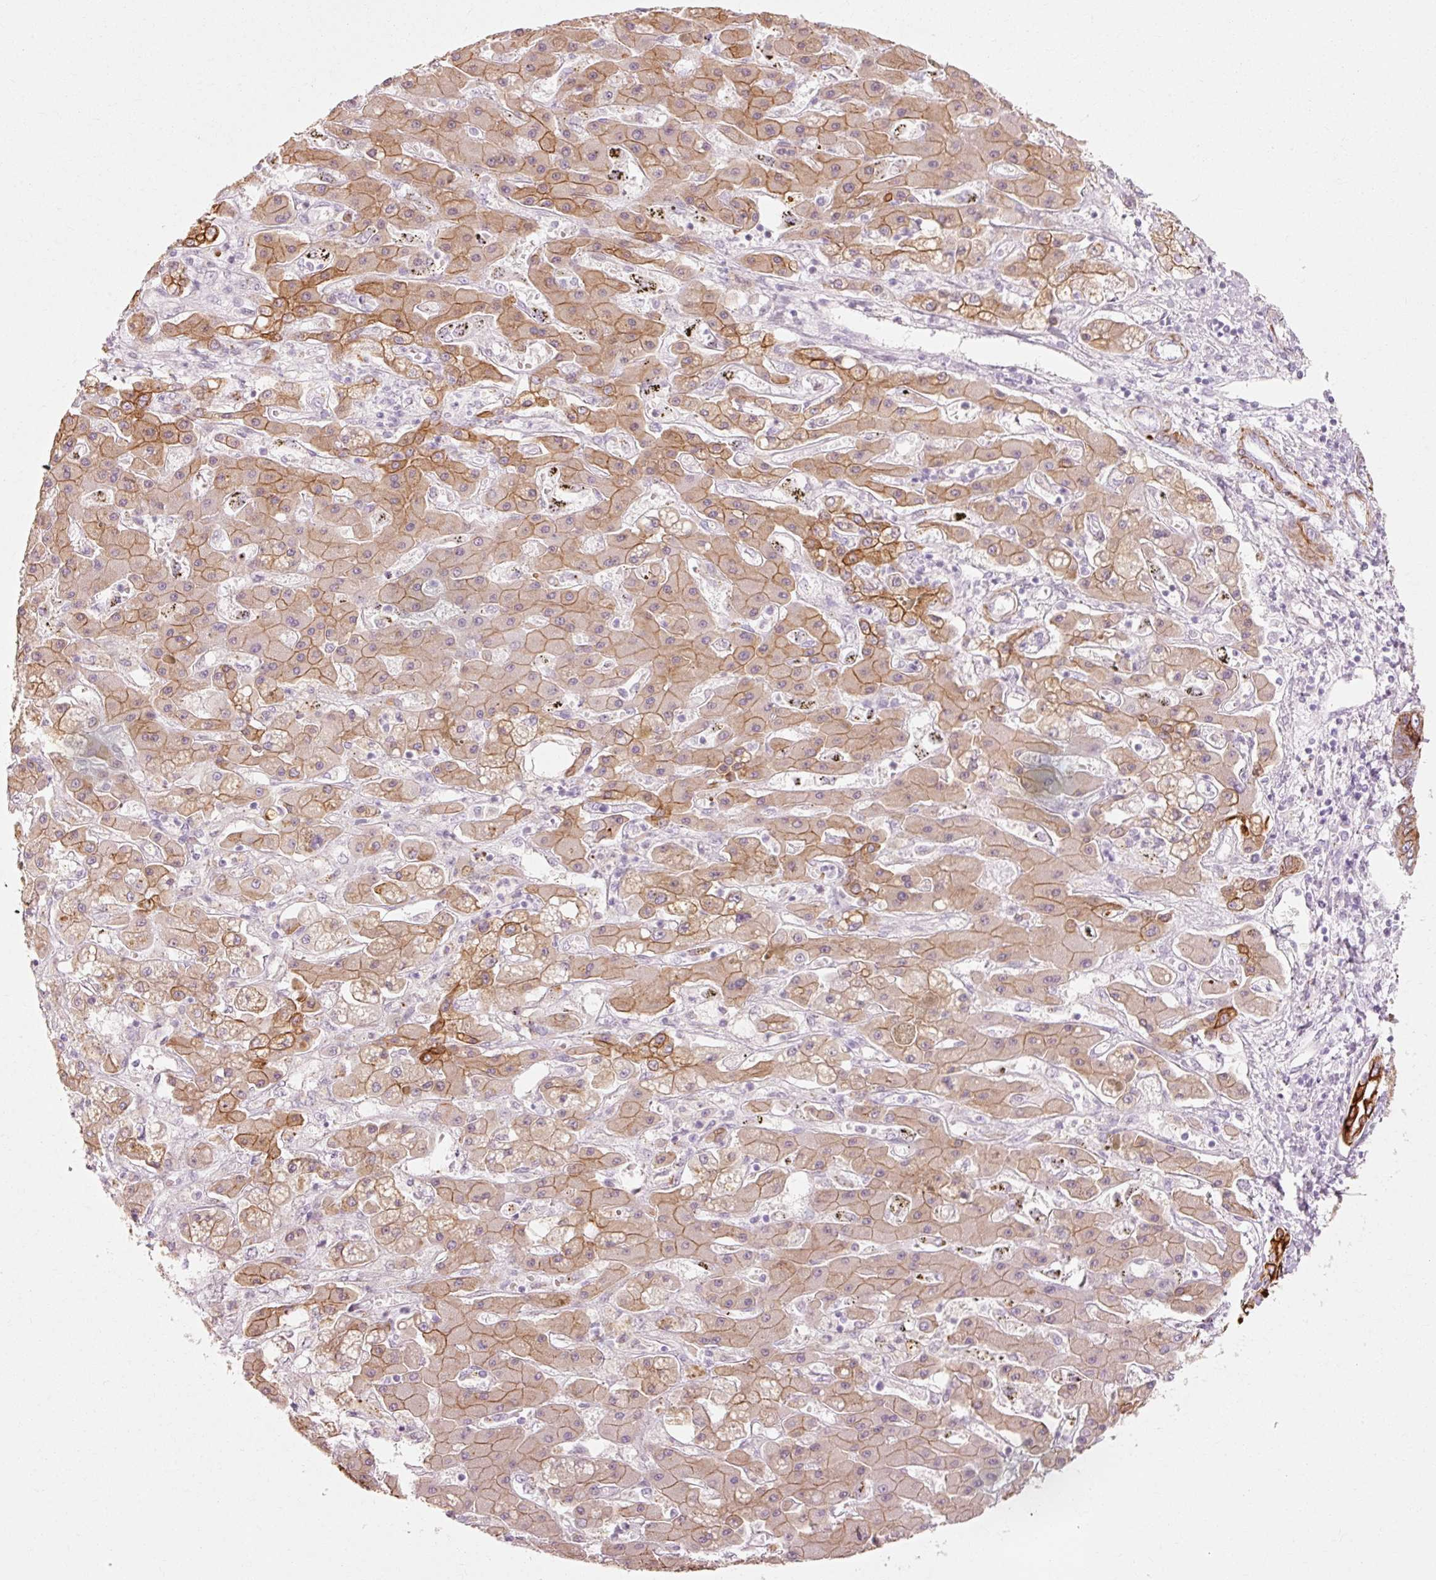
{"staining": {"intensity": "moderate", "quantity": ">75%", "location": "cytoplasmic/membranous"}, "tissue": "liver cancer", "cell_type": "Tumor cells", "image_type": "cancer", "snomed": [{"axis": "morphology", "description": "Cholangiocarcinoma"}, {"axis": "topography", "description": "Liver"}], "caption": "The photomicrograph reveals immunohistochemical staining of cholangiocarcinoma (liver). There is moderate cytoplasmic/membranous positivity is seen in approximately >75% of tumor cells.", "gene": "TRIM73", "patient": {"sex": "male", "age": 67}}